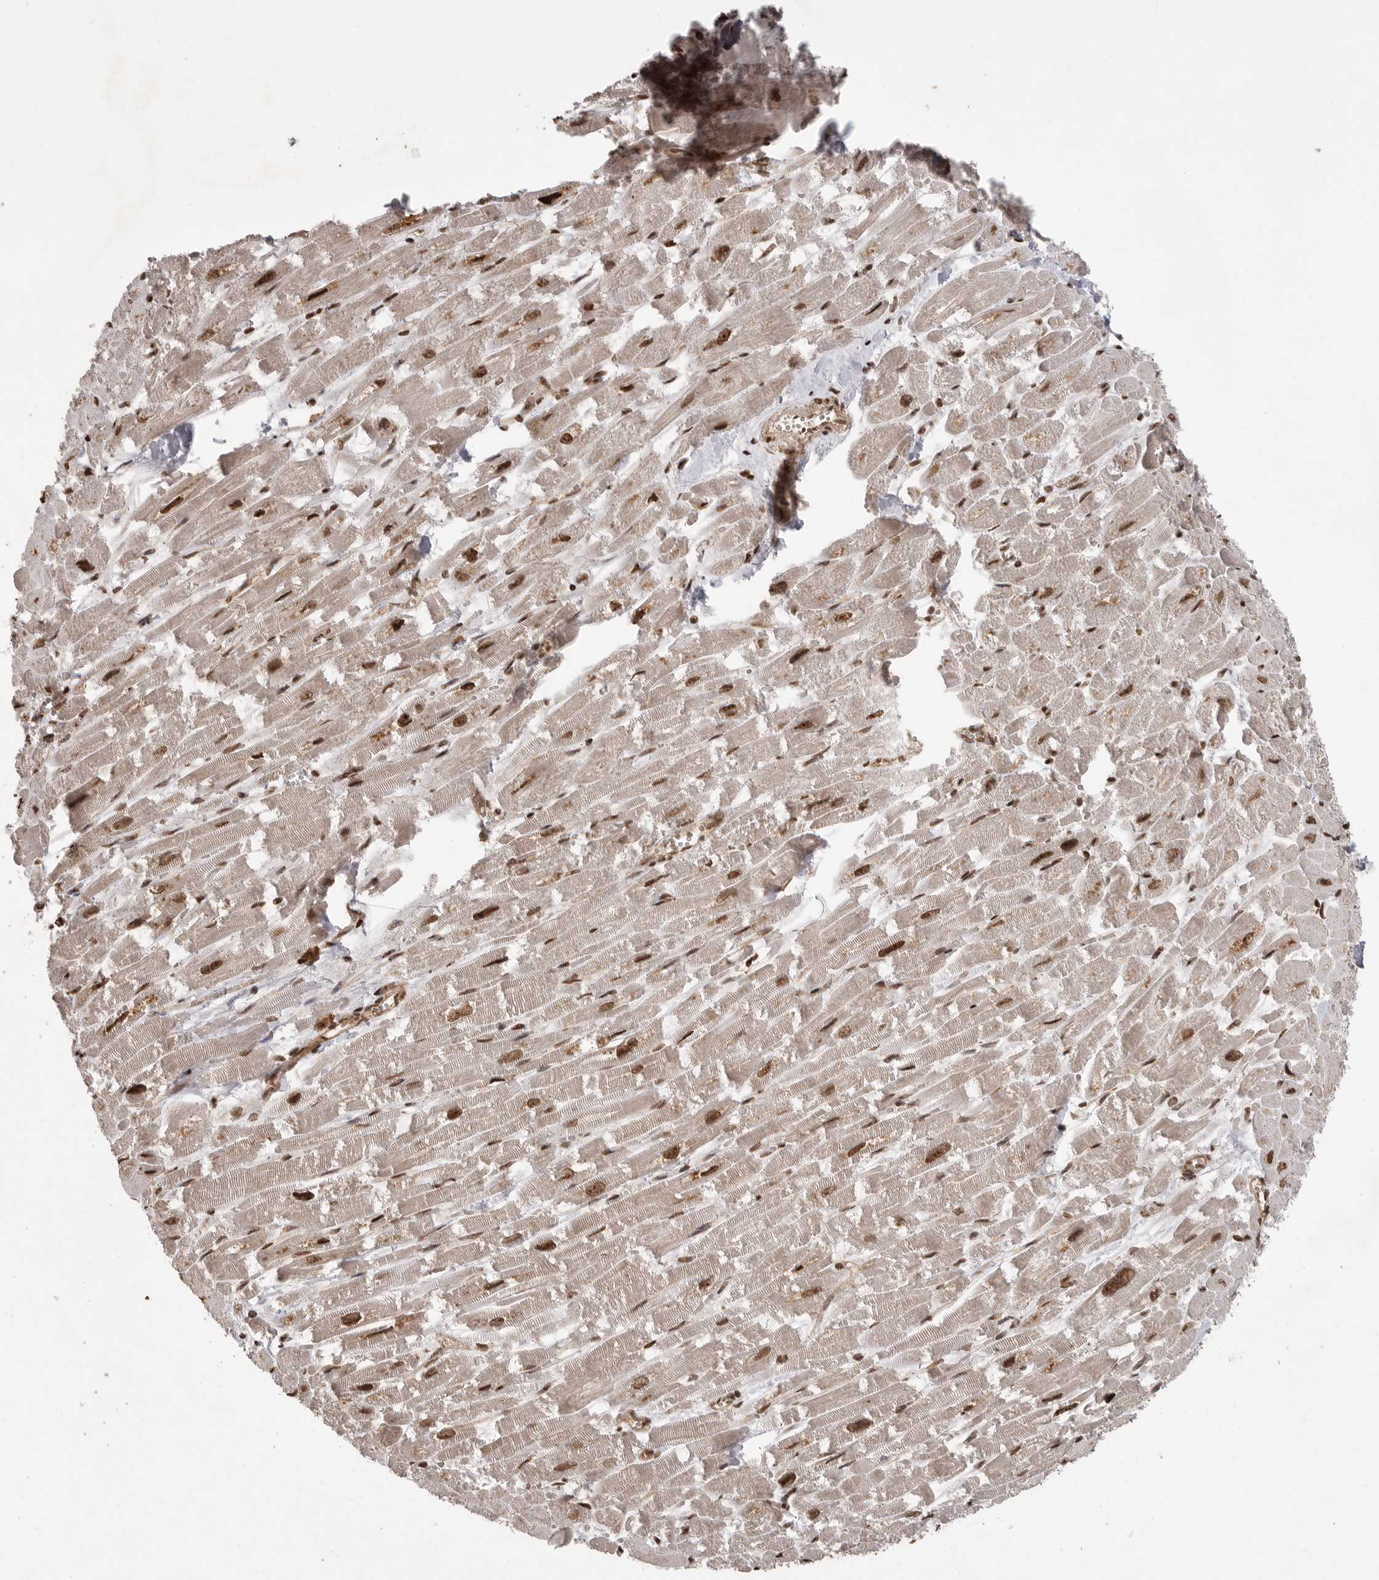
{"staining": {"intensity": "strong", "quantity": ">75%", "location": "cytoplasmic/membranous,nuclear"}, "tissue": "heart muscle", "cell_type": "Cardiomyocytes", "image_type": "normal", "snomed": [{"axis": "morphology", "description": "Normal tissue, NOS"}, {"axis": "topography", "description": "Heart"}], "caption": "Protein analysis of benign heart muscle exhibits strong cytoplasmic/membranous,nuclear staining in approximately >75% of cardiomyocytes.", "gene": "PPP1R8", "patient": {"sex": "male", "age": 54}}